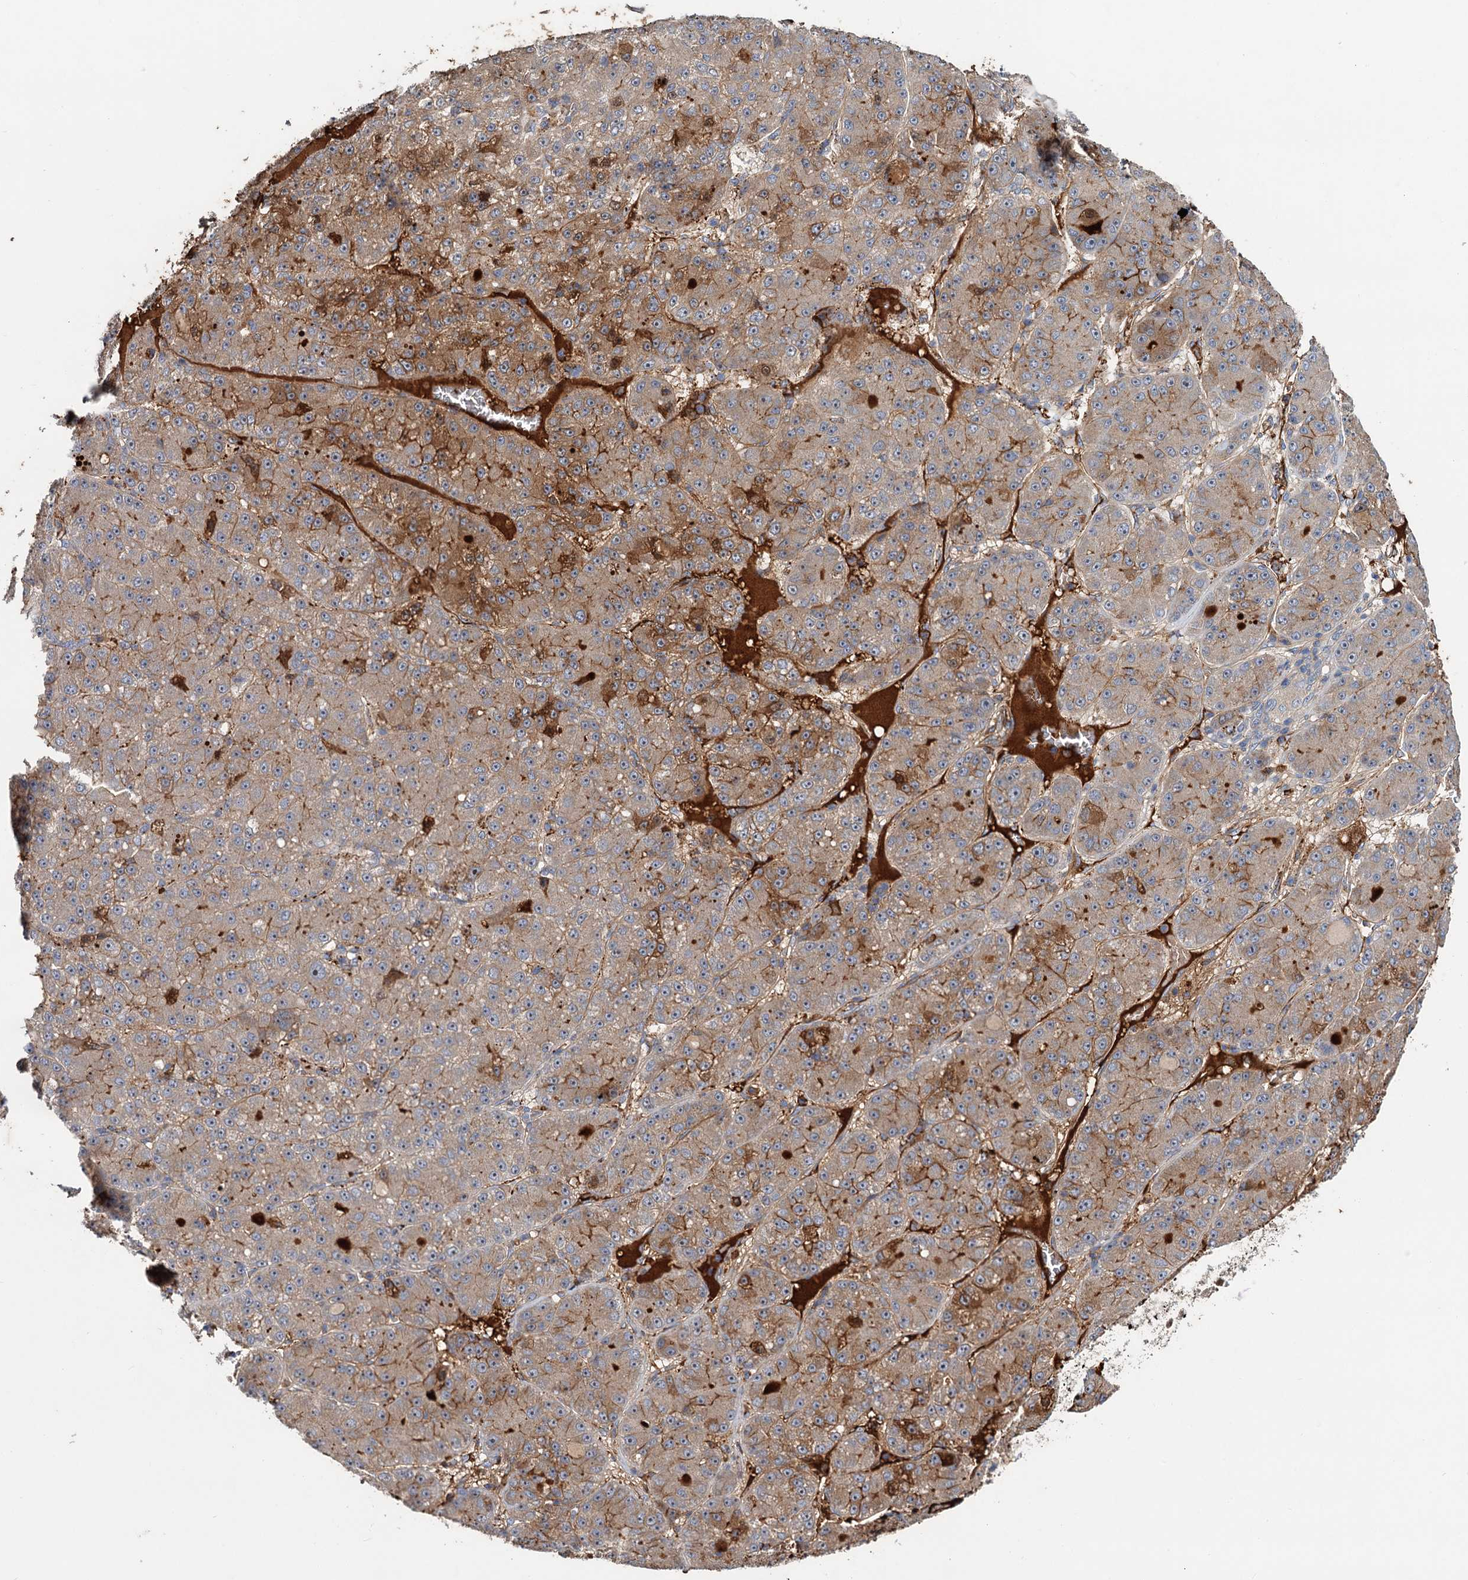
{"staining": {"intensity": "moderate", "quantity": ">75%", "location": "cytoplasmic/membranous"}, "tissue": "liver cancer", "cell_type": "Tumor cells", "image_type": "cancer", "snomed": [{"axis": "morphology", "description": "Carcinoma, Hepatocellular, NOS"}, {"axis": "topography", "description": "Liver"}], "caption": "Moderate cytoplasmic/membranous protein positivity is identified in about >75% of tumor cells in hepatocellular carcinoma (liver).", "gene": "CHRD", "patient": {"sex": "male", "age": 67}}